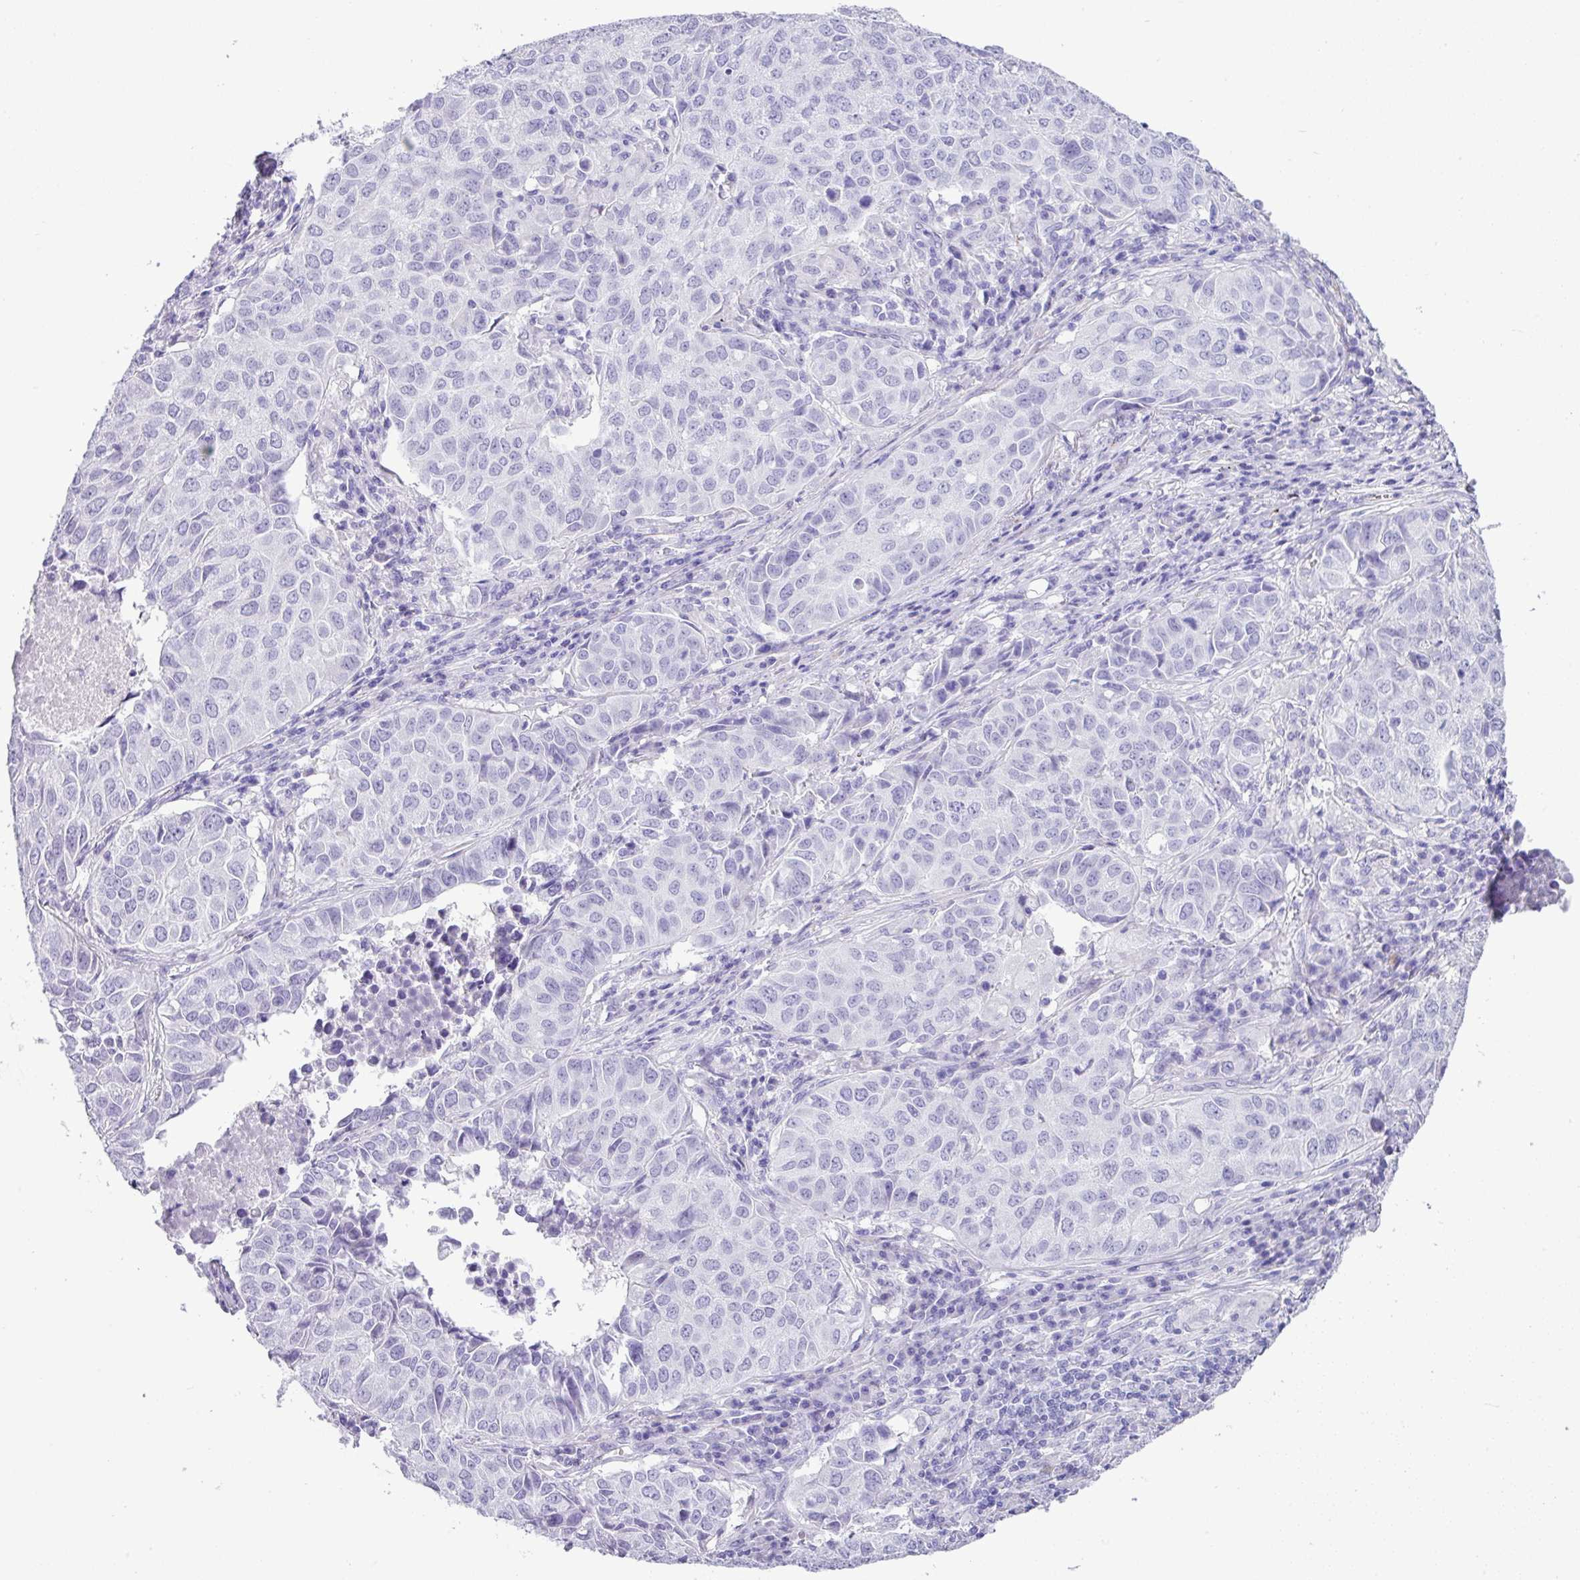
{"staining": {"intensity": "negative", "quantity": "none", "location": "none"}, "tissue": "lung cancer", "cell_type": "Tumor cells", "image_type": "cancer", "snomed": [{"axis": "morphology", "description": "Adenocarcinoma, NOS"}, {"axis": "topography", "description": "Lung"}], "caption": "Micrograph shows no significant protein staining in tumor cells of lung cancer (adenocarcinoma).", "gene": "ZG16", "patient": {"sex": "female", "age": 50}}